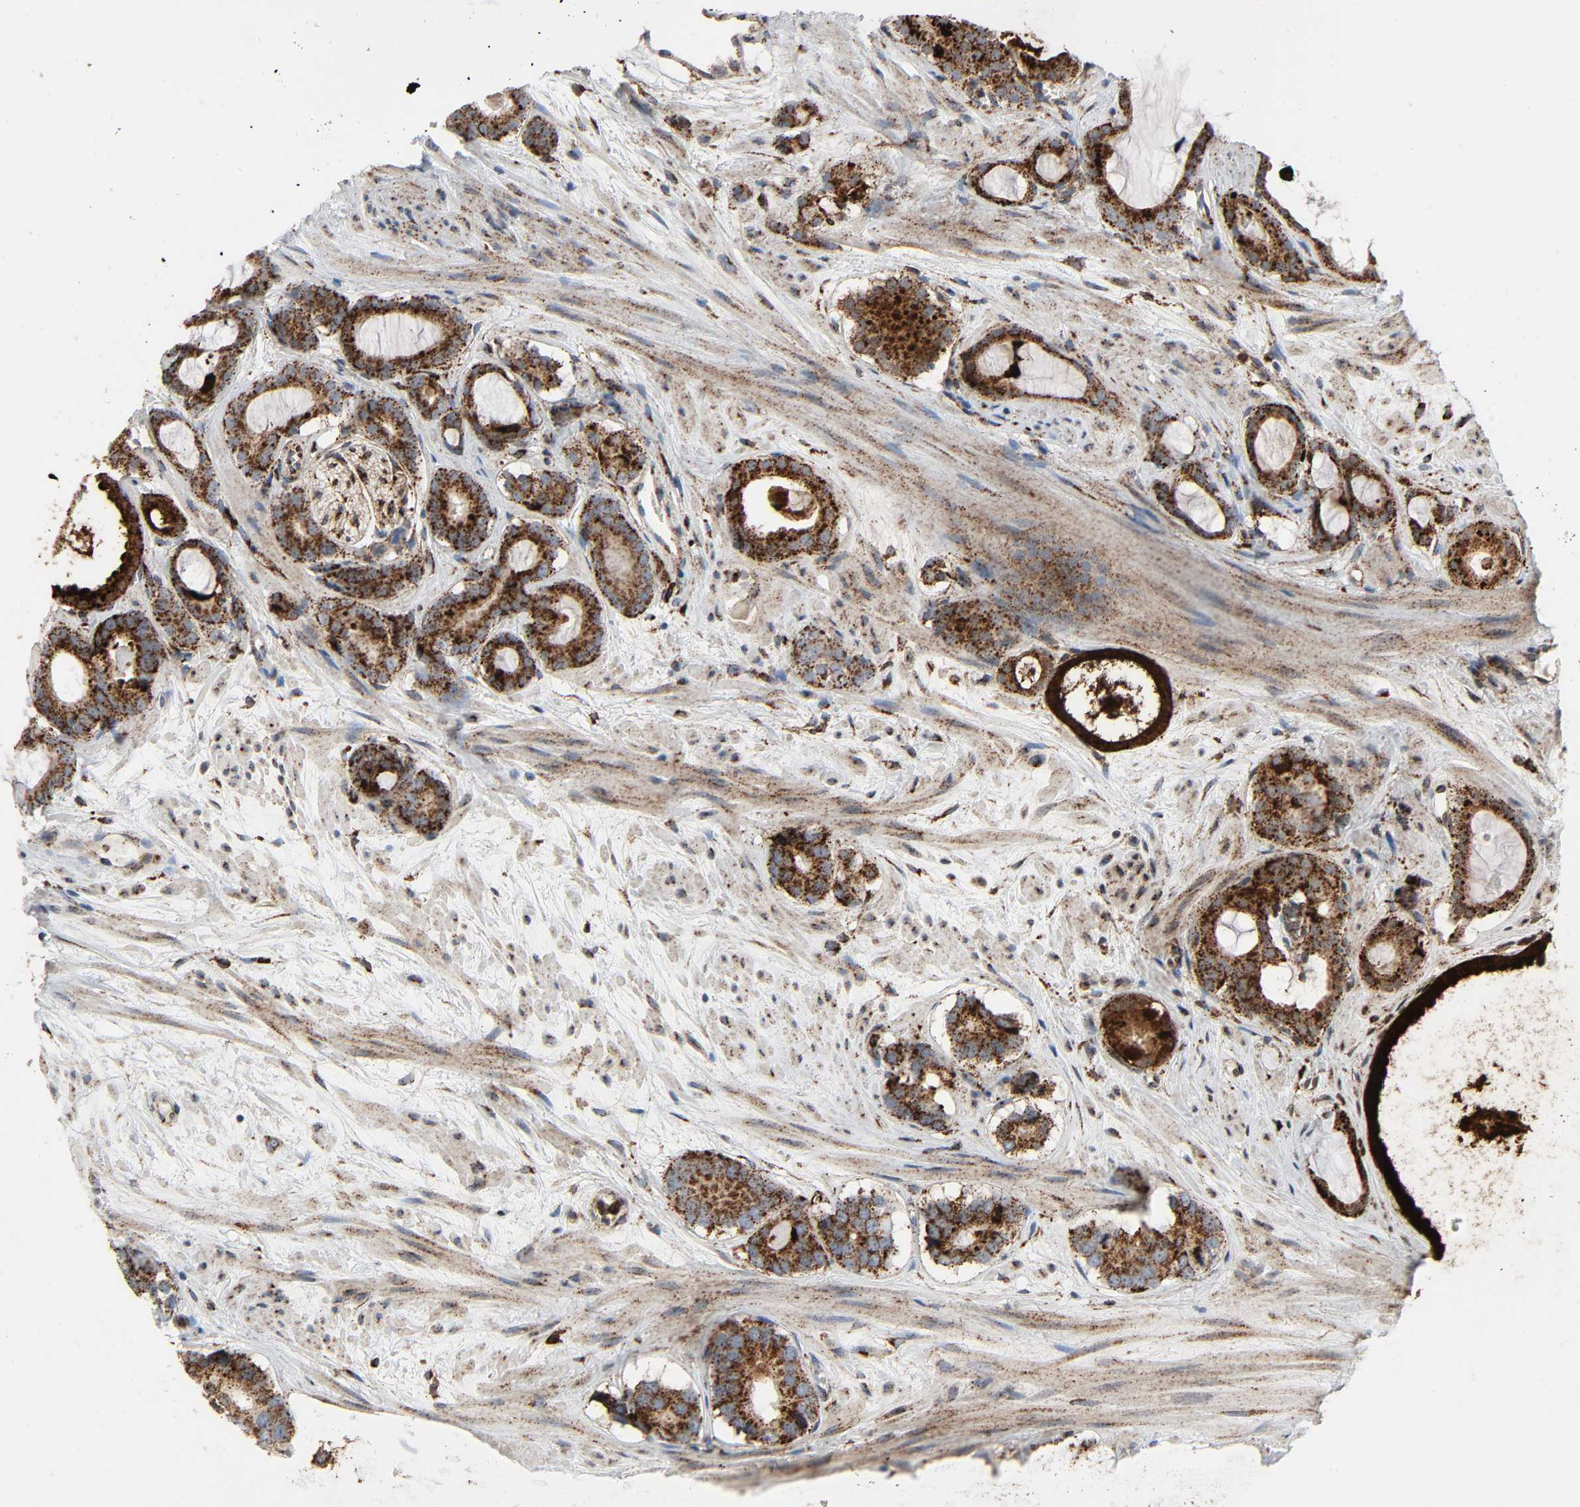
{"staining": {"intensity": "strong", "quantity": ">75%", "location": "cytoplasmic/membranous"}, "tissue": "prostate cancer", "cell_type": "Tumor cells", "image_type": "cancer", "snomed": [{"axis": "morphology", "description": "Adenocarcinoma, Low grade"}, {"axis": "topography", "description": "Prostate"}], "caption": "Immunohistochemistry (DAB) staining of human prostate cancer (adenocarcinoma (low-grade)) exhibits strong cytoplasmic/membranous protein positivity in about >75% of tumor cells.", "gene": "PSAP", "patient": {"sex": "male", "age": 57}}